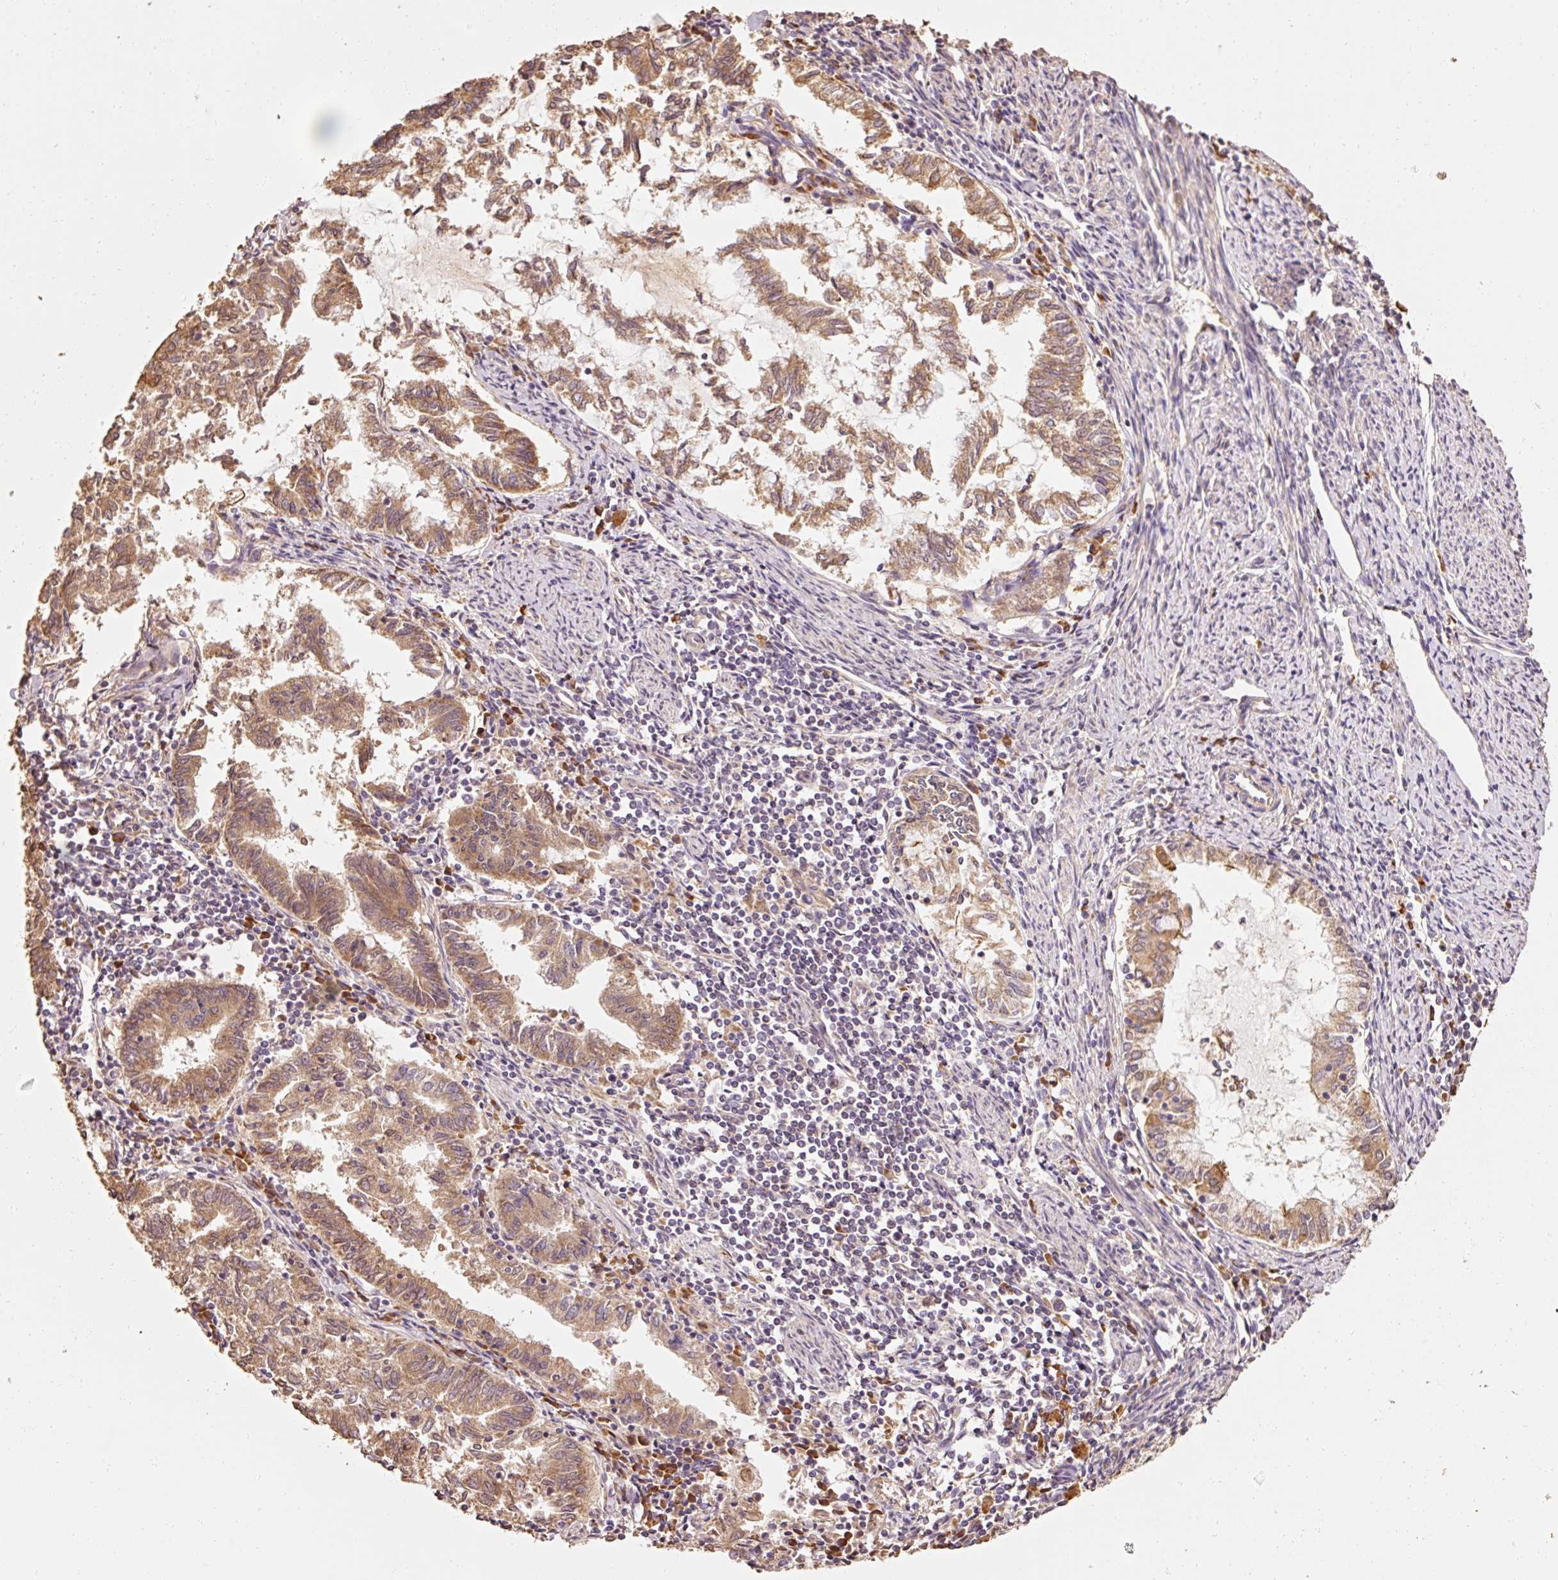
{"staining": {"intensity": "moderate", "quantity": ">75%", "location": "cytoplasmic/membranous"}, "tissue": "endometrial cancer", "cell_type": "Tumor cells", "image_type": "cancer", "snomed": [{"axis": "morphology", "description": "Adenocarcinoma, NOS"}, {"axis": "topography", "description": "Endometrium"}], "caption": "Endometrial cancer was stained to show a protein in brown. There is medium levels of moderate cytoplasmic/membranous positivity in about >75% of tumor cells. The staining was performed using DAB (3,3'-diaminobenzidine) to visualize the protein expression in brown, while the nuclei were stained in blue with hematoxylin (Magnification: 20x).", "gene": "EFHC1", "patient": {"sex": "female", "age": 79}}